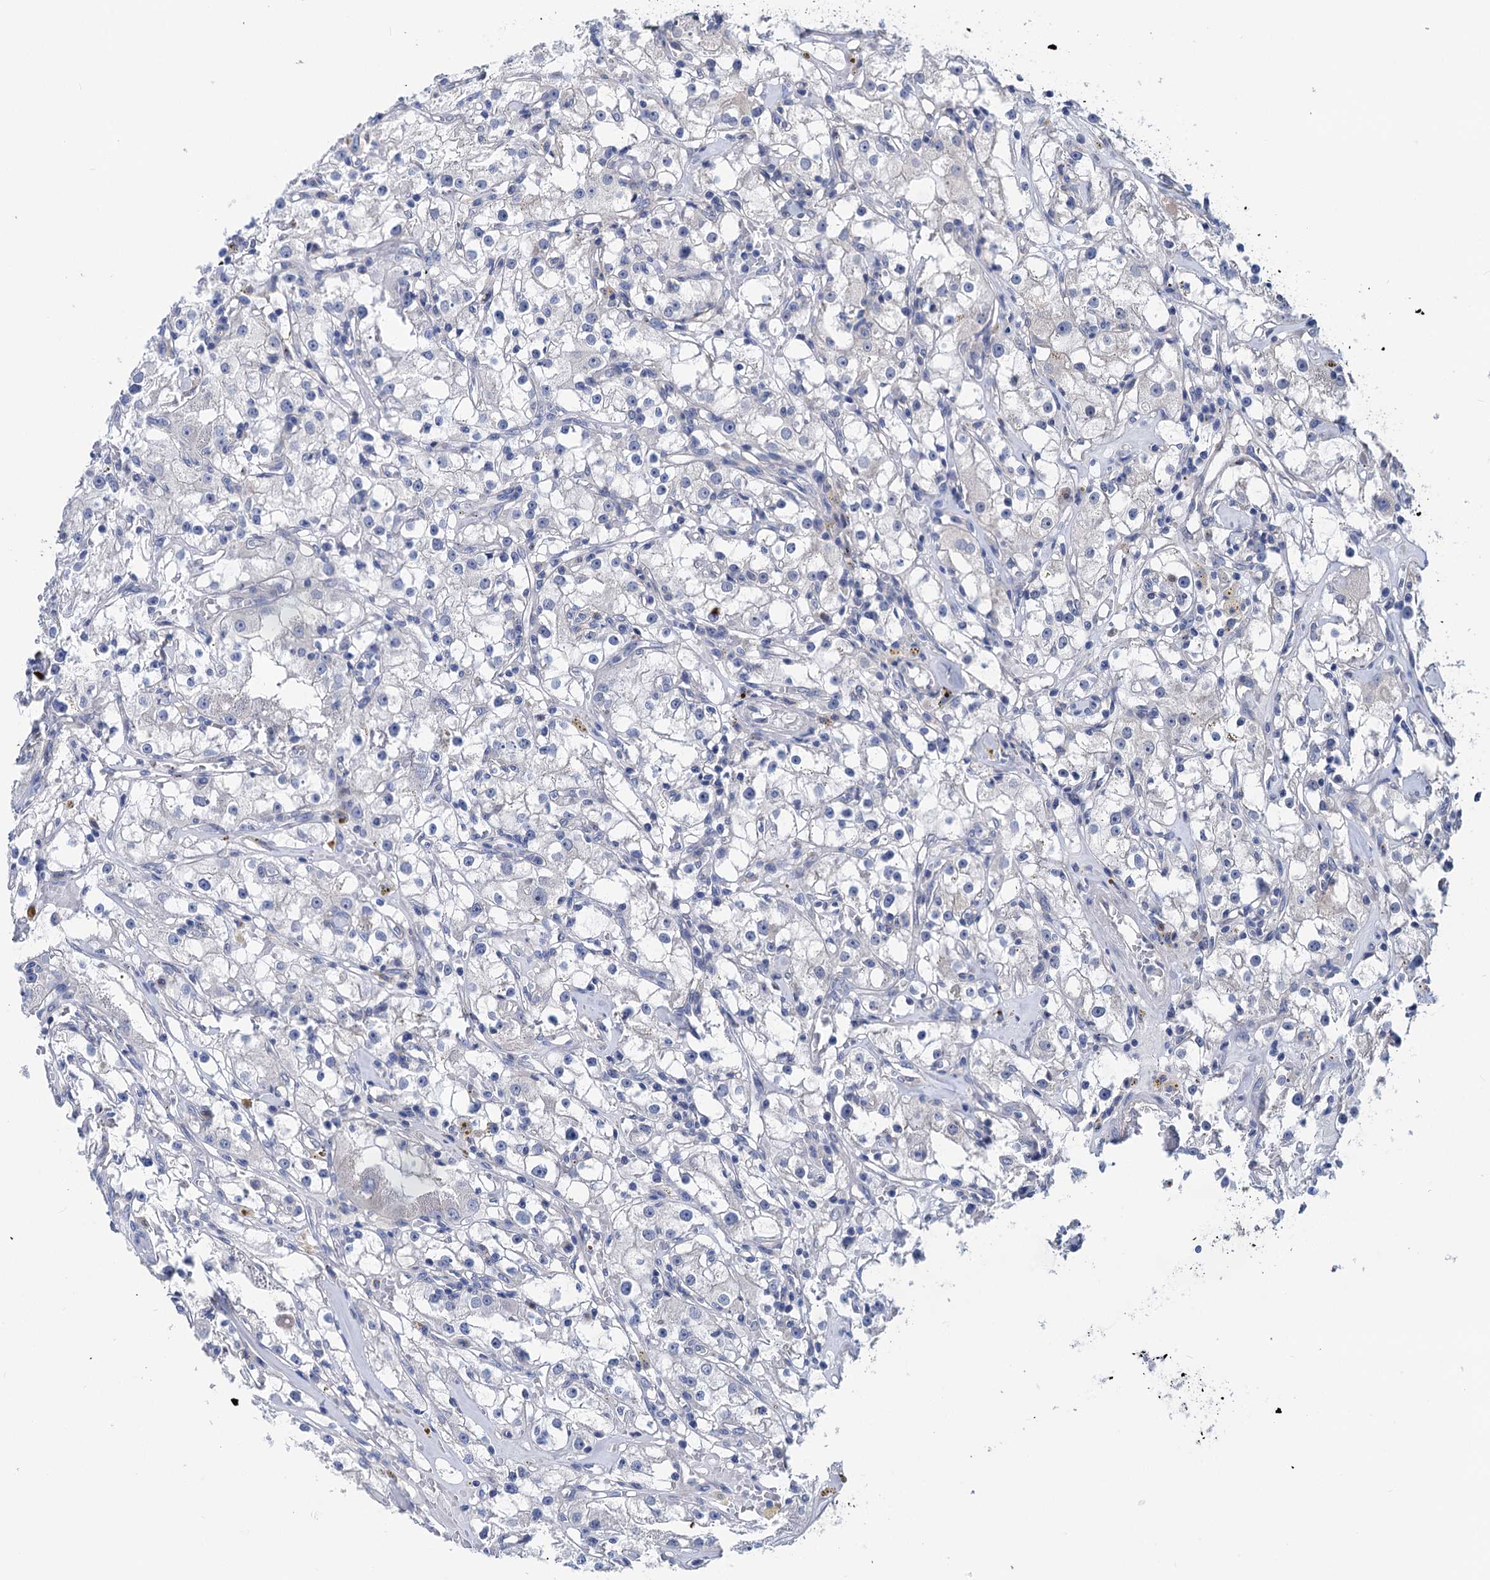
{"staining": {"intensity": "negative", "quantity": "none", "location": "none"}, "tissue": "renal cancer", "cell_type": "Tumor cells", "image_type": "cancer", "snomed": [{"axis": "morphology", "description": "Adenocarcinoma, NOS"}, {"axis": "topography", "description": "Kidney"}], "caption": "The micrograph exhibits no staining of tumor cells in renal adenocarcinoma.", "gene": "ZNRD2", "patient": {"sex": "male", "age": 56}}